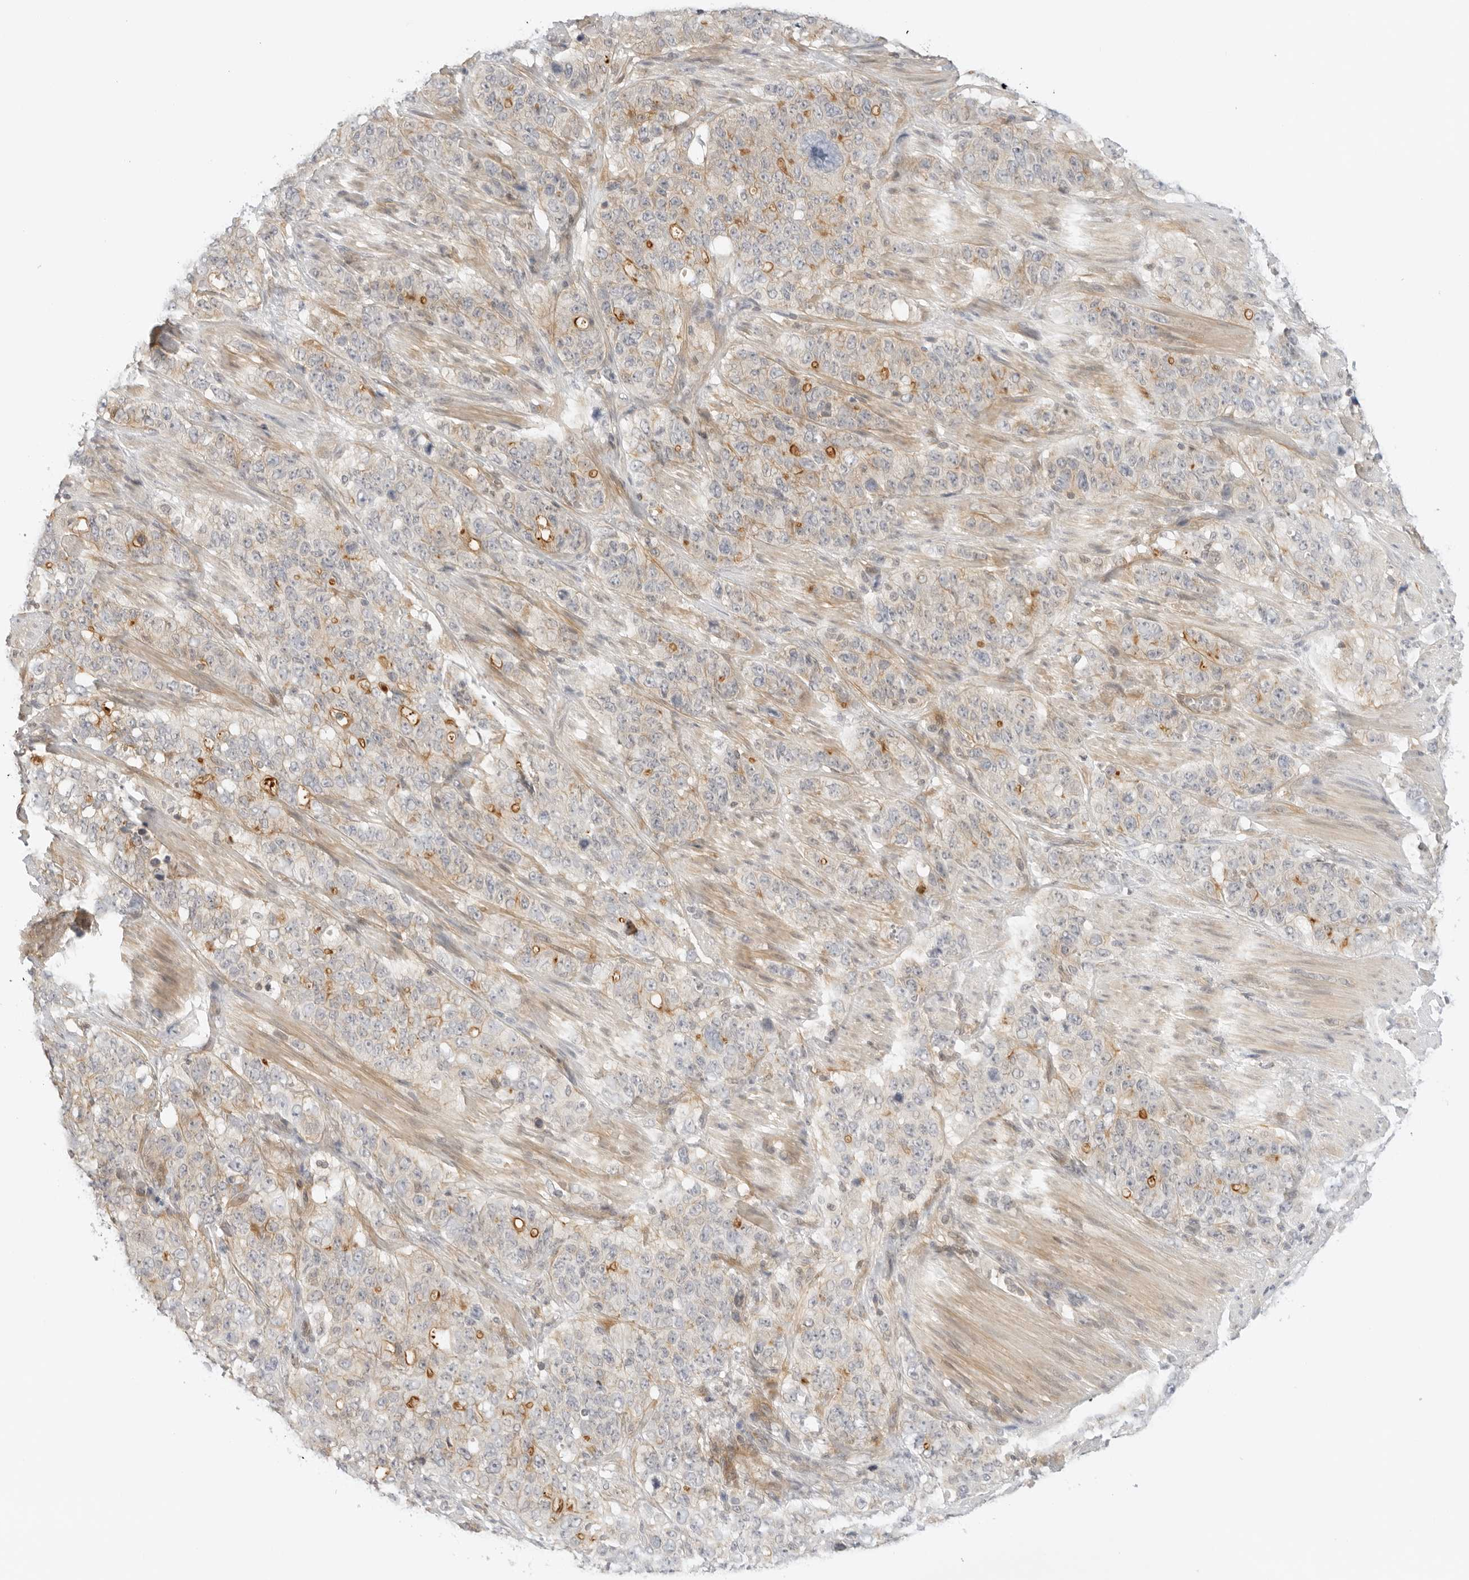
{"staining": {"intensity": "moderate", "quantity": "<25%", "location": "cytoplasmic/membranous"}, "tissue": "stomach cancer", "cell_type": "Tumor cells", "image_type": "cancer", "snomed": [{"axis": "morphology", "description": "Adenocarcinoma, NOS"}, {"axis": "topography", "description": "Stomach"}], "caption": "Protein expression analysis of human stomach cancer reveals moderate cytoplasmic/membranous expression in approximately <25% of tumor cells.", "gene": "OSCP1", "patient": {"sex": "male", "age": 48}}